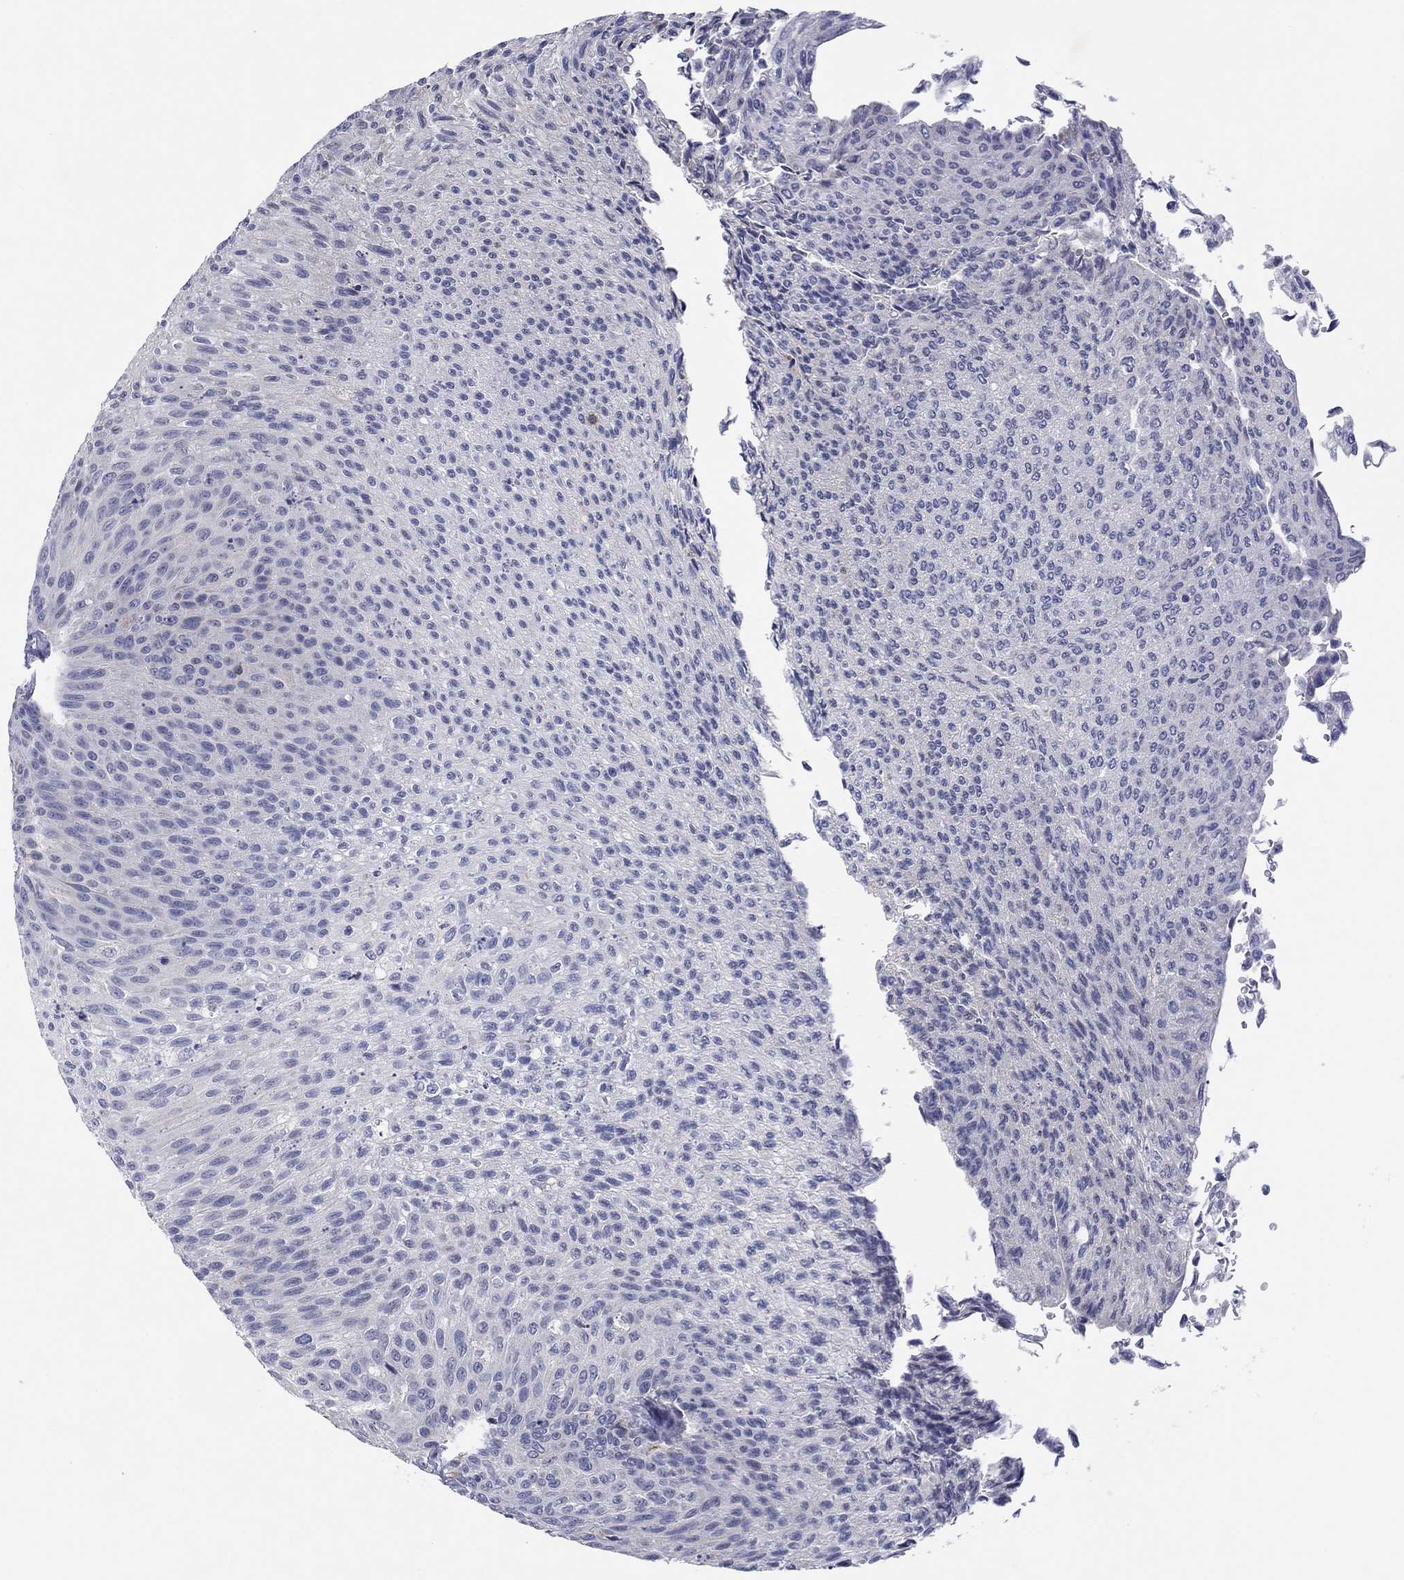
{"staining": {"intensity": "negative", "quantity": "none", "location": "none"}, "tissue": "urothelial cancer", "cell_type": "Tumor cells", "image_type": "cancer", "snomed": [{"axis": "morphology", "description": "Urothelial carcinoma, Low grade"}, {"axis": "topography", "description": "Ureter, NOS"}, {"axis": "topography", "description": "Urinary bladder"}], "caption": "High magnification brightfield microscopy of urothelial carcinoma (low-grade) stained with DAB (3,3'-diaminobenzidine) (brown) and counterstained with hematoxylin (blue): tumor cells show no significant expression.", "gene": "HDC", "patient": {"sex": "male", "age": 78}}